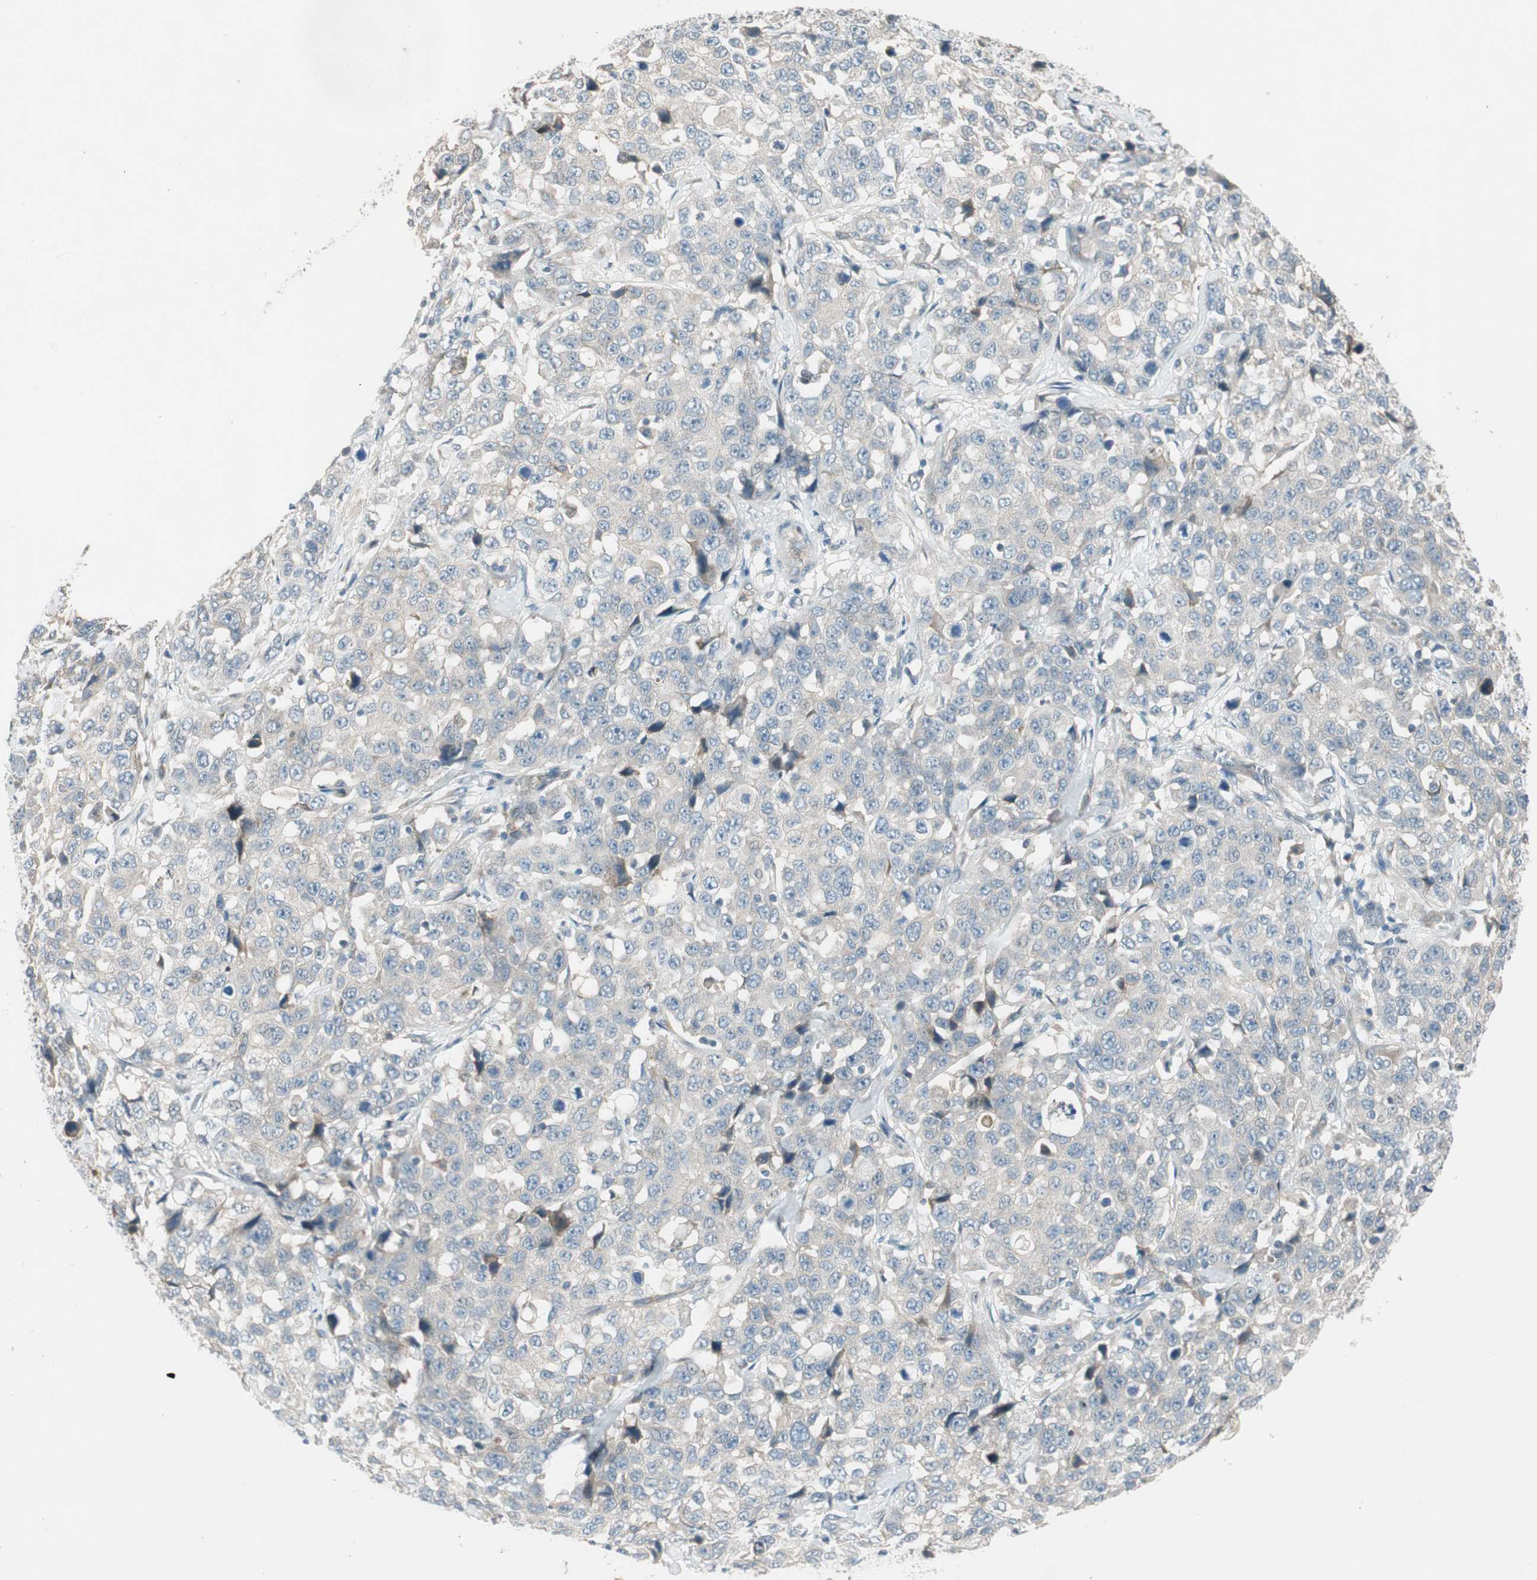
{"staining": {"intensity": "negative", "quantity": "none", "location": "none"}, "tissue": "stomach cancer", "cell_type": "Tumor cells", "image_type": "cancer", "snomed": [{"axis": "morphology", "description": "Normal tissue, NOS"}, {"axis": "morphology", "description": "Adenocarcinoma, NOS"}, {"axis": "topography", "description": "Stomach"}], "caption": "Immunohistochemical staining of human stomach cancer (adenocarcinoma) exhibits no significant positivity in tumor cells.", "gene": "CGRRF1", "patient": {"sex": "male", "age": 48}}